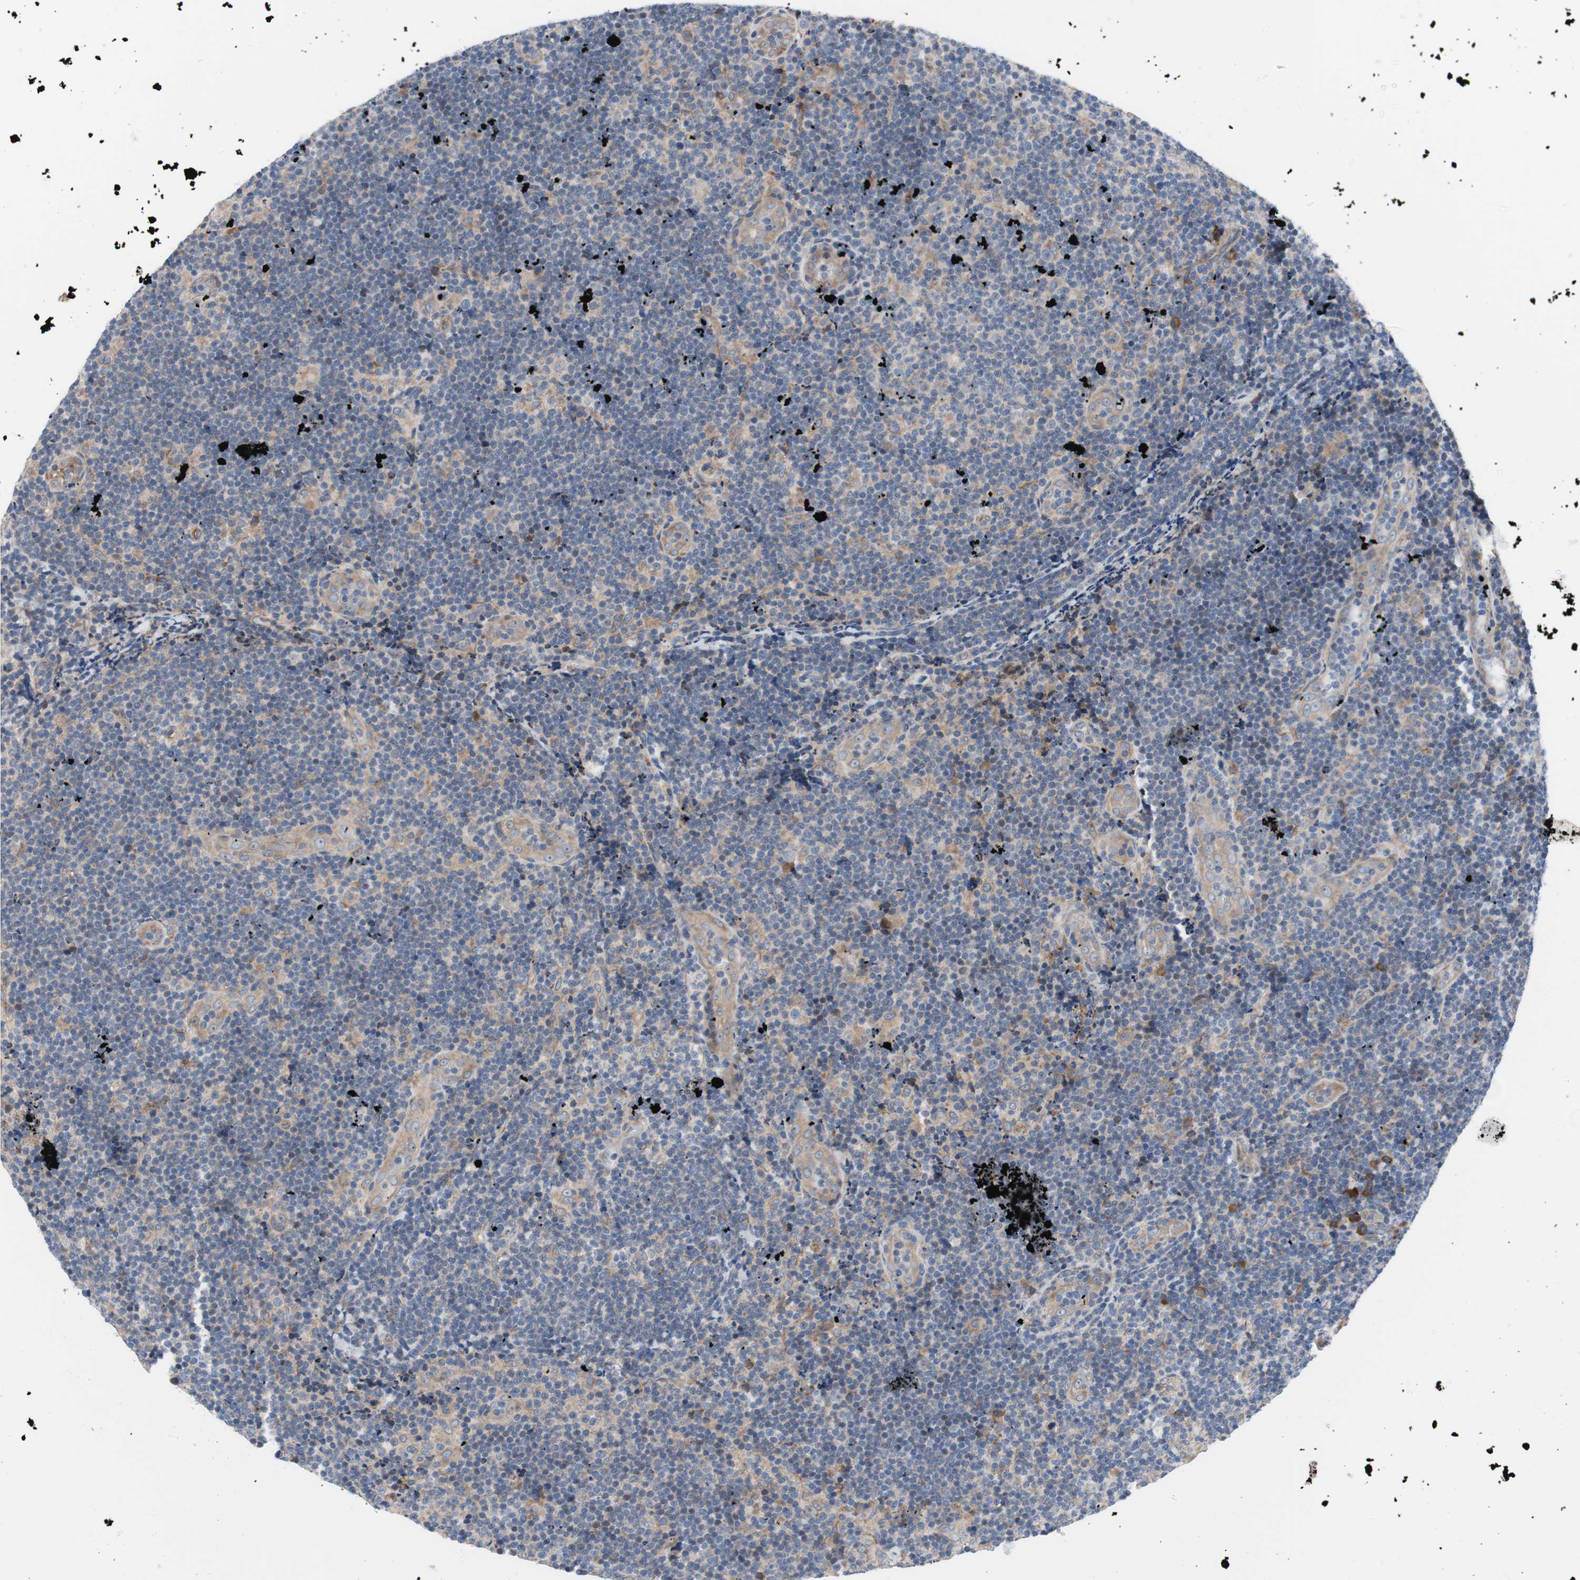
{"staining": {"intensity": "negative", "quantity": "none", "location": "none"}, "tissue": "lymphoma", "cell_type": "Tumor cells", "image_type": "cancer", "snomed": [{"axis": "morphology", "description": "Malignant lymphoma, non-Hodgkin's type, Low grade"}, {"axis": "topography", "description": "Lymph node"}], "caption": "This is a image of immunohistochemistry (IHC) staining of lymphoma, which shows no positivity in tumor cells. (Brightfield microscopy of DAB immunohistochemistry (IHC) at high magnification).", "gene": "KANSL1", "patient": {"sex": "male", "age": 83}}